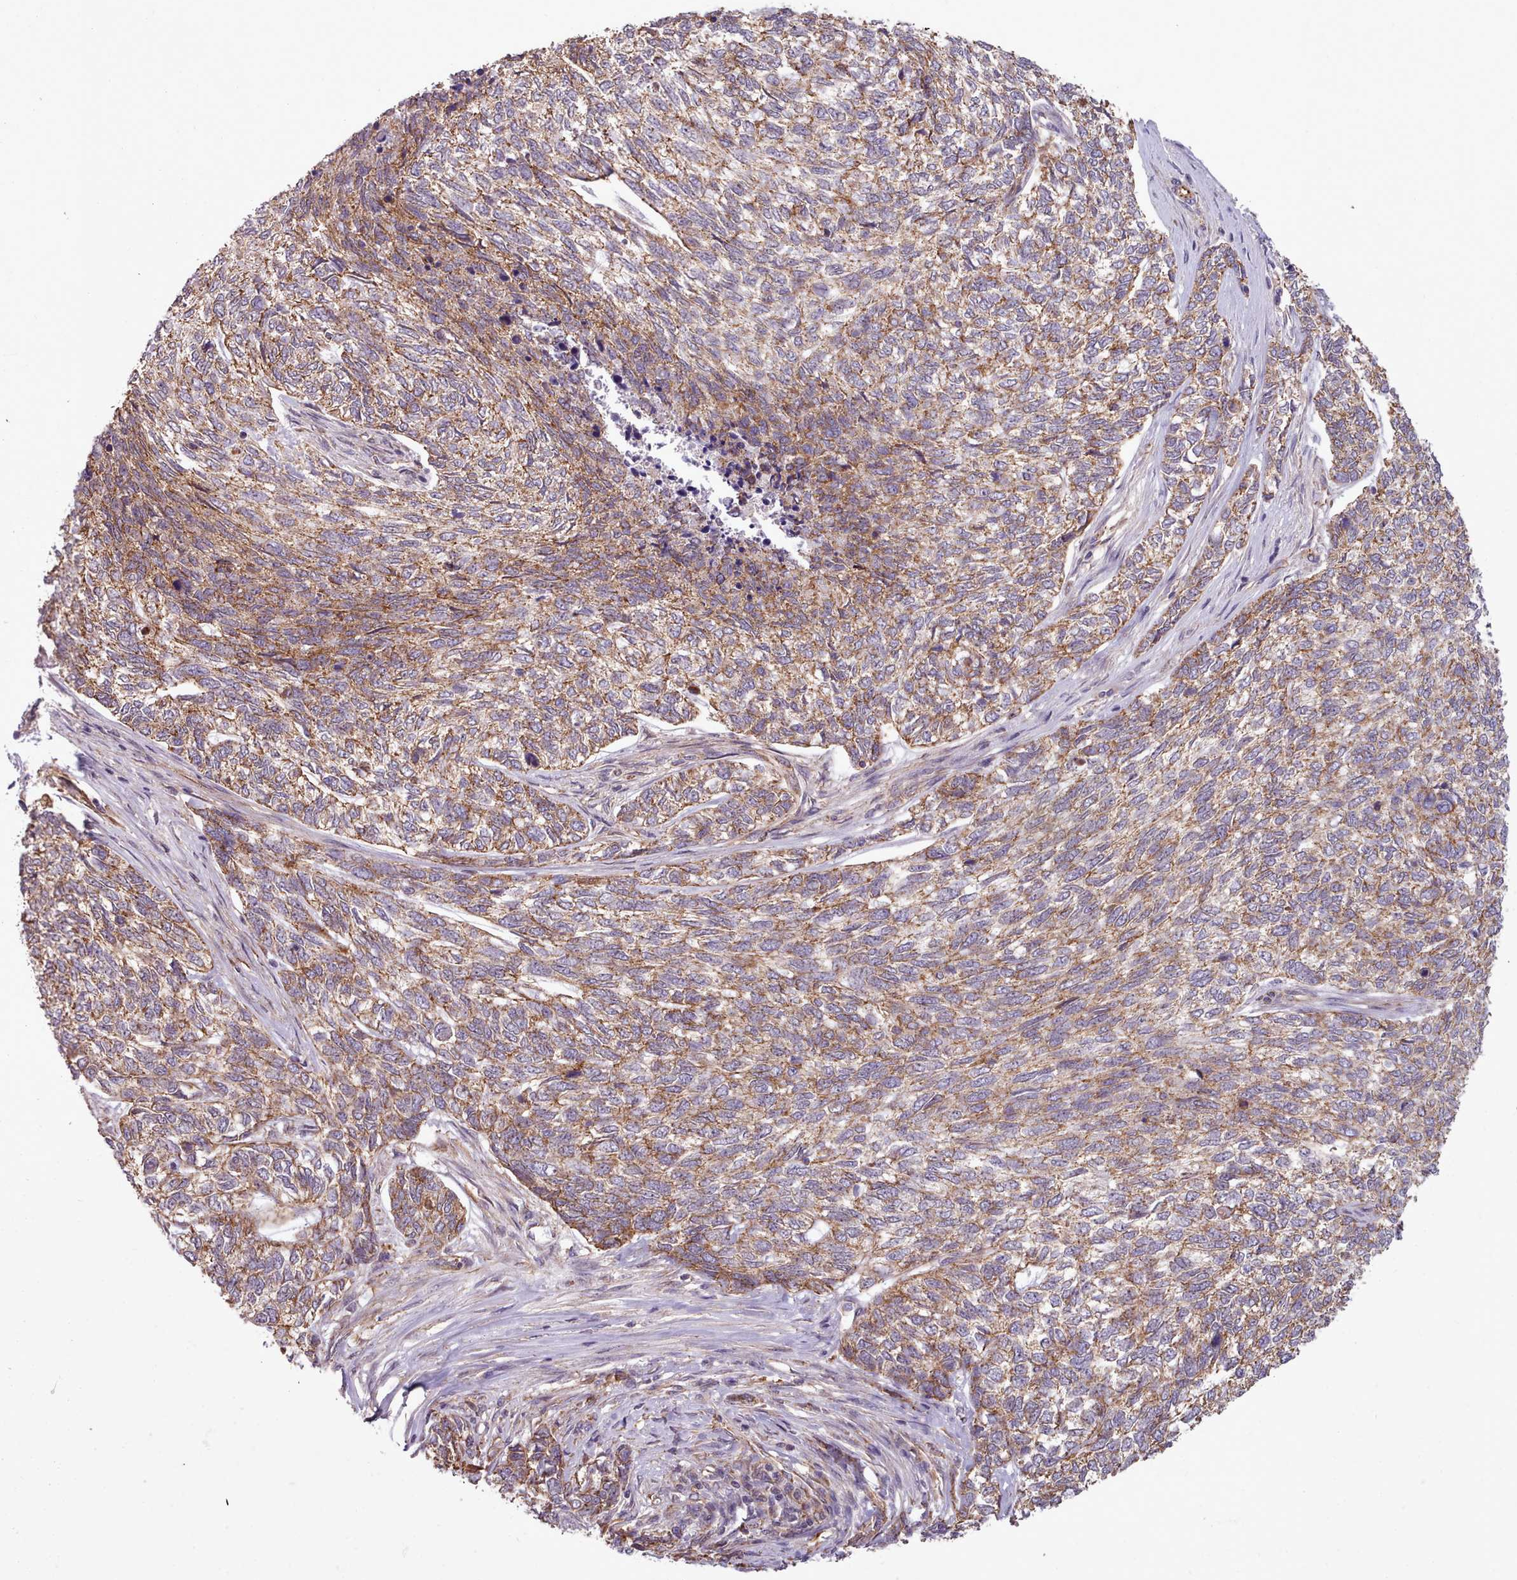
{"staining": {"intensity": "moderate", "quantity": ">75%", "location": "cytoplasmic/membranous"}, "tissue": "skin cancer", "cell_type": "Tumor cells", "image_type": "cancer", "snomed": [{"axis": "morphology", "description": "Basal cell carcinoma"}, {"axis": "topography", "description": "Skin"}], "caption": "Protein analysis of skin cancer tissue demonstrates moderate cytoplasmic/membranous expression in approximately >75% of tumor cells. (Brightfield microscopy of DAB IHC at high magnification).", "gene": "MRPL46", "patient": {"sex": "female", "age": 65}}